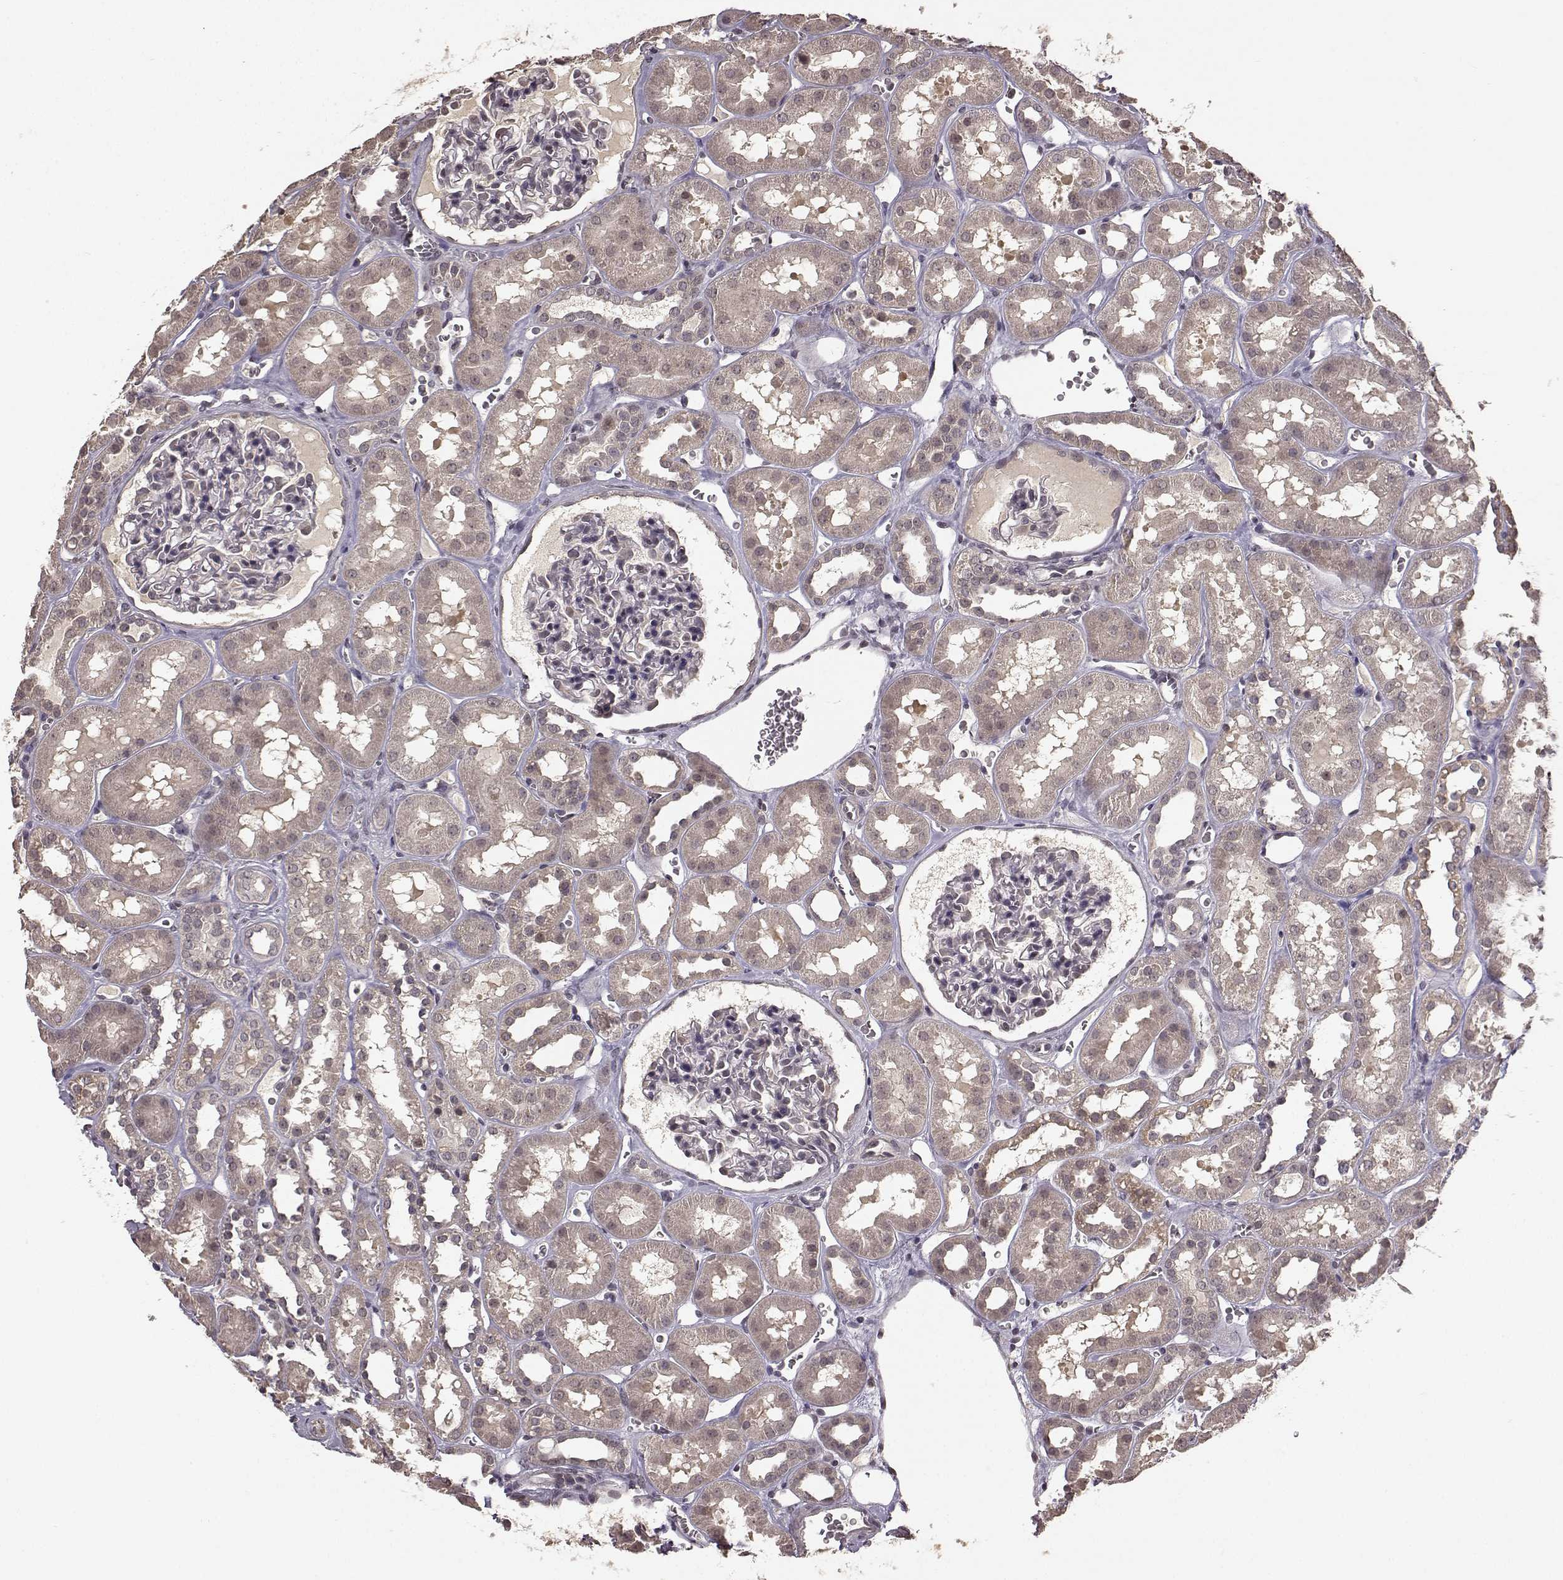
{"staining": {"intensity": "negative", "quantity": "none", "location": "none"}, "tissue": "kidney", "cell_type": "Cells in glomeruli", "image_type": "normal", "snomed": [{"axis": "morphology", "description": "Normal tissue, NOS"}, {"axis": "topography", "description": "Kidney"}], "caption": "A high-resolution micrograph shows immunohistochemistry (IHC) staining of benign kidney, which reveals no significant positivity in cells in glomeruli. (DAB (3,3'-diaminobenzidine) immunohistochemistry (IHC), high magnification).", "gene": "NTRK2", "patient": {"sex": "female", "age": 41}}